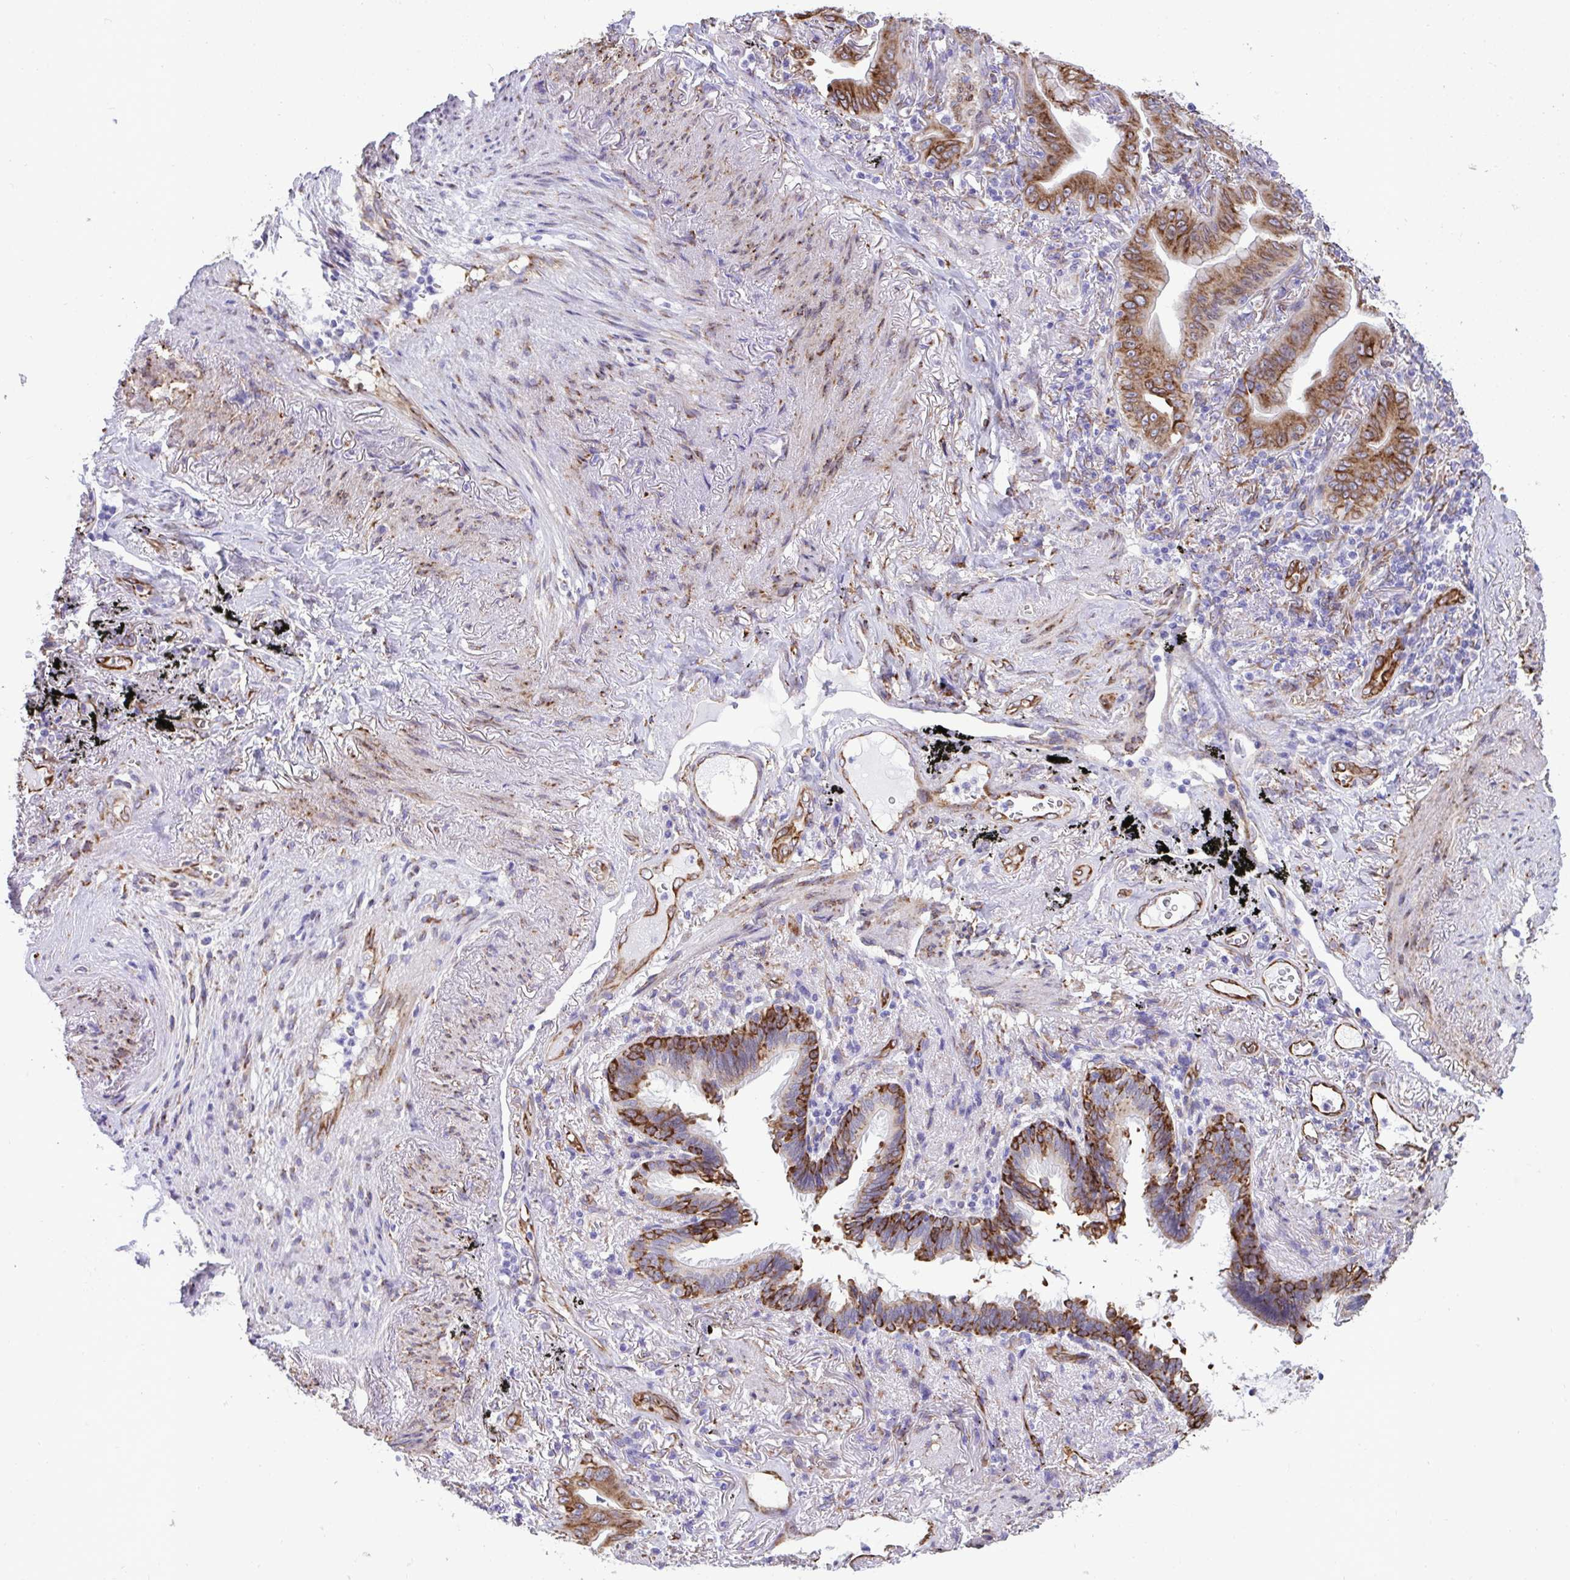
{"staining": {"intensity": "moderate", "quantity": ">75%", "location": "cytoplasmic/membranous"}, "tissue": "lung cancer", "cell_type": "Tumor cells", "image_type": "cancer", "snomed": [{"axis": "morphology", "description": "Adenocarcinoma, NOS"}, {"axis": "topography", "description": "Lung"}], "caption": "Lung cancer stained with immunohistochemistry displays moderate cytoplasmic/membranous expression in about >75% of tumor cells.", "gene": "ASPH", "patient": {"sex": "male", "age": 77}}